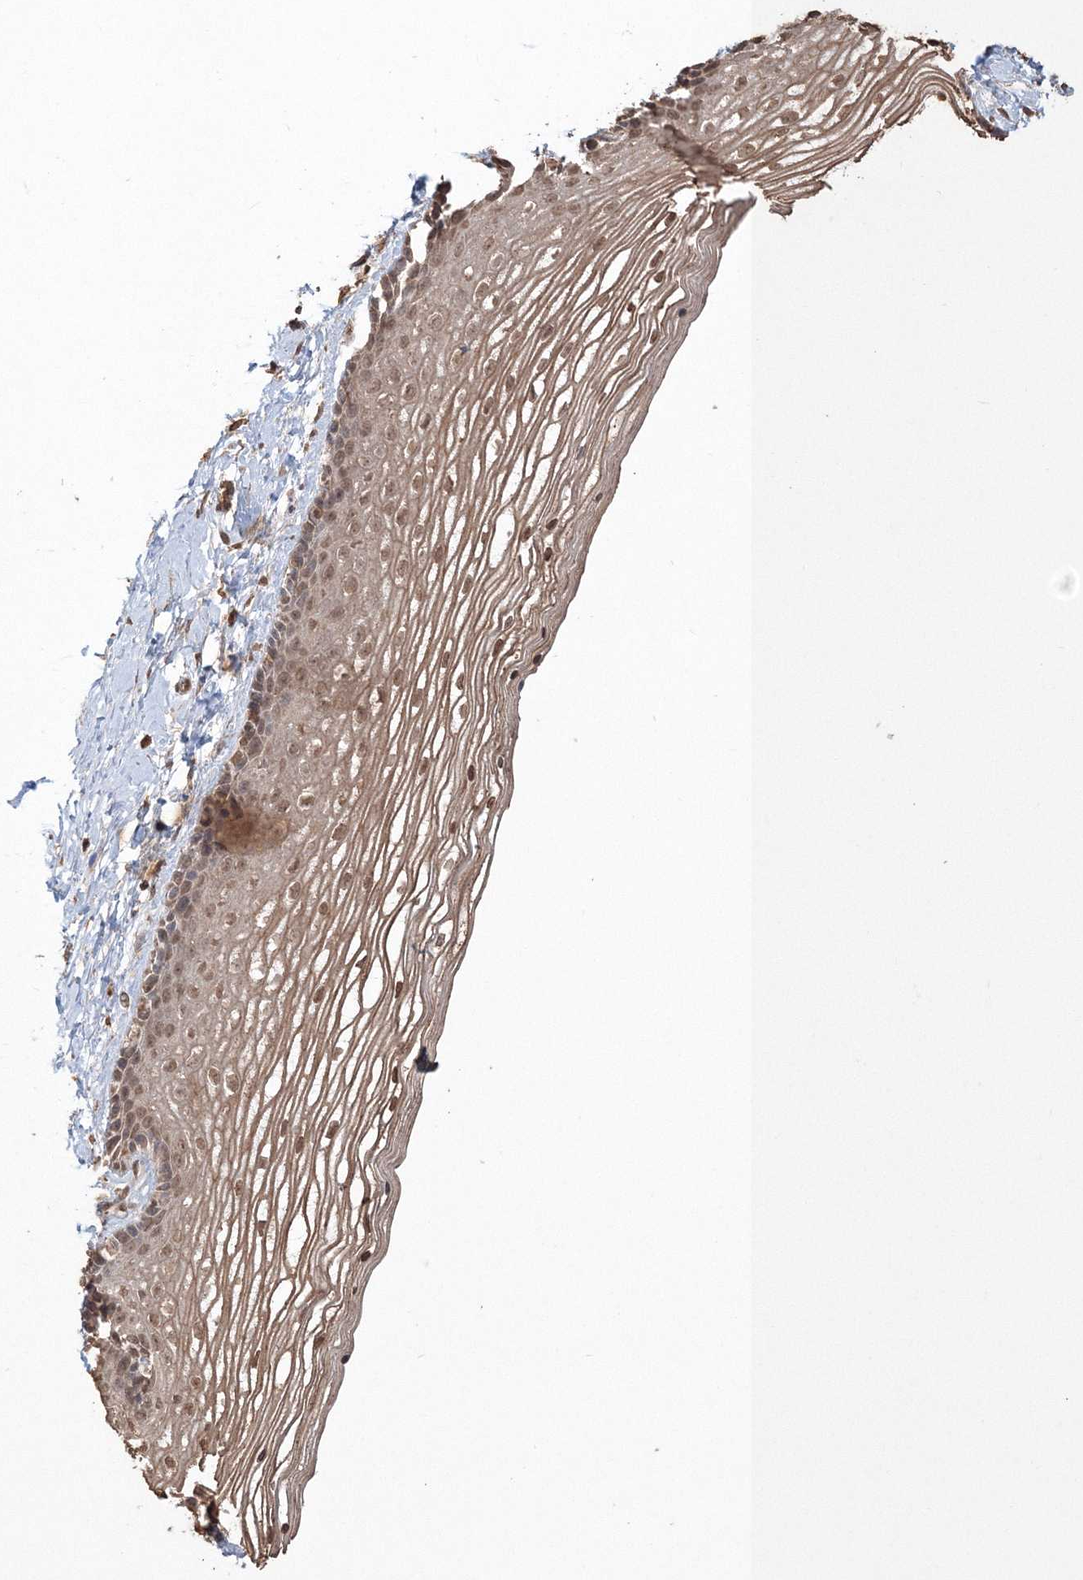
{"staining": {"intensity": "moderate", "quantity": ">75%", "location": "cytoplasmic/membranous,nuclear"}, "tissue": "vagina", "cell_type": "Squamous epithelial cells", "image_type": "normal", "snomed": [{"axis": "morphology", "description": "Normal tissue, NOS"}, {"axis": "topography", "description": "Vagina"}], "caption": "Brown immunohistochemical staining in benign human vagina shows moderate cytoplasmic/membranous,nuclear staining in approximately >75% of squamous epithelial cells. (DAB (3,3'-diaminobenzidine) IHC, brown staining for protein, blue staining for nuclei).", "gene": "CCDC122", "patient": {"sex": "female", "age": 46}}